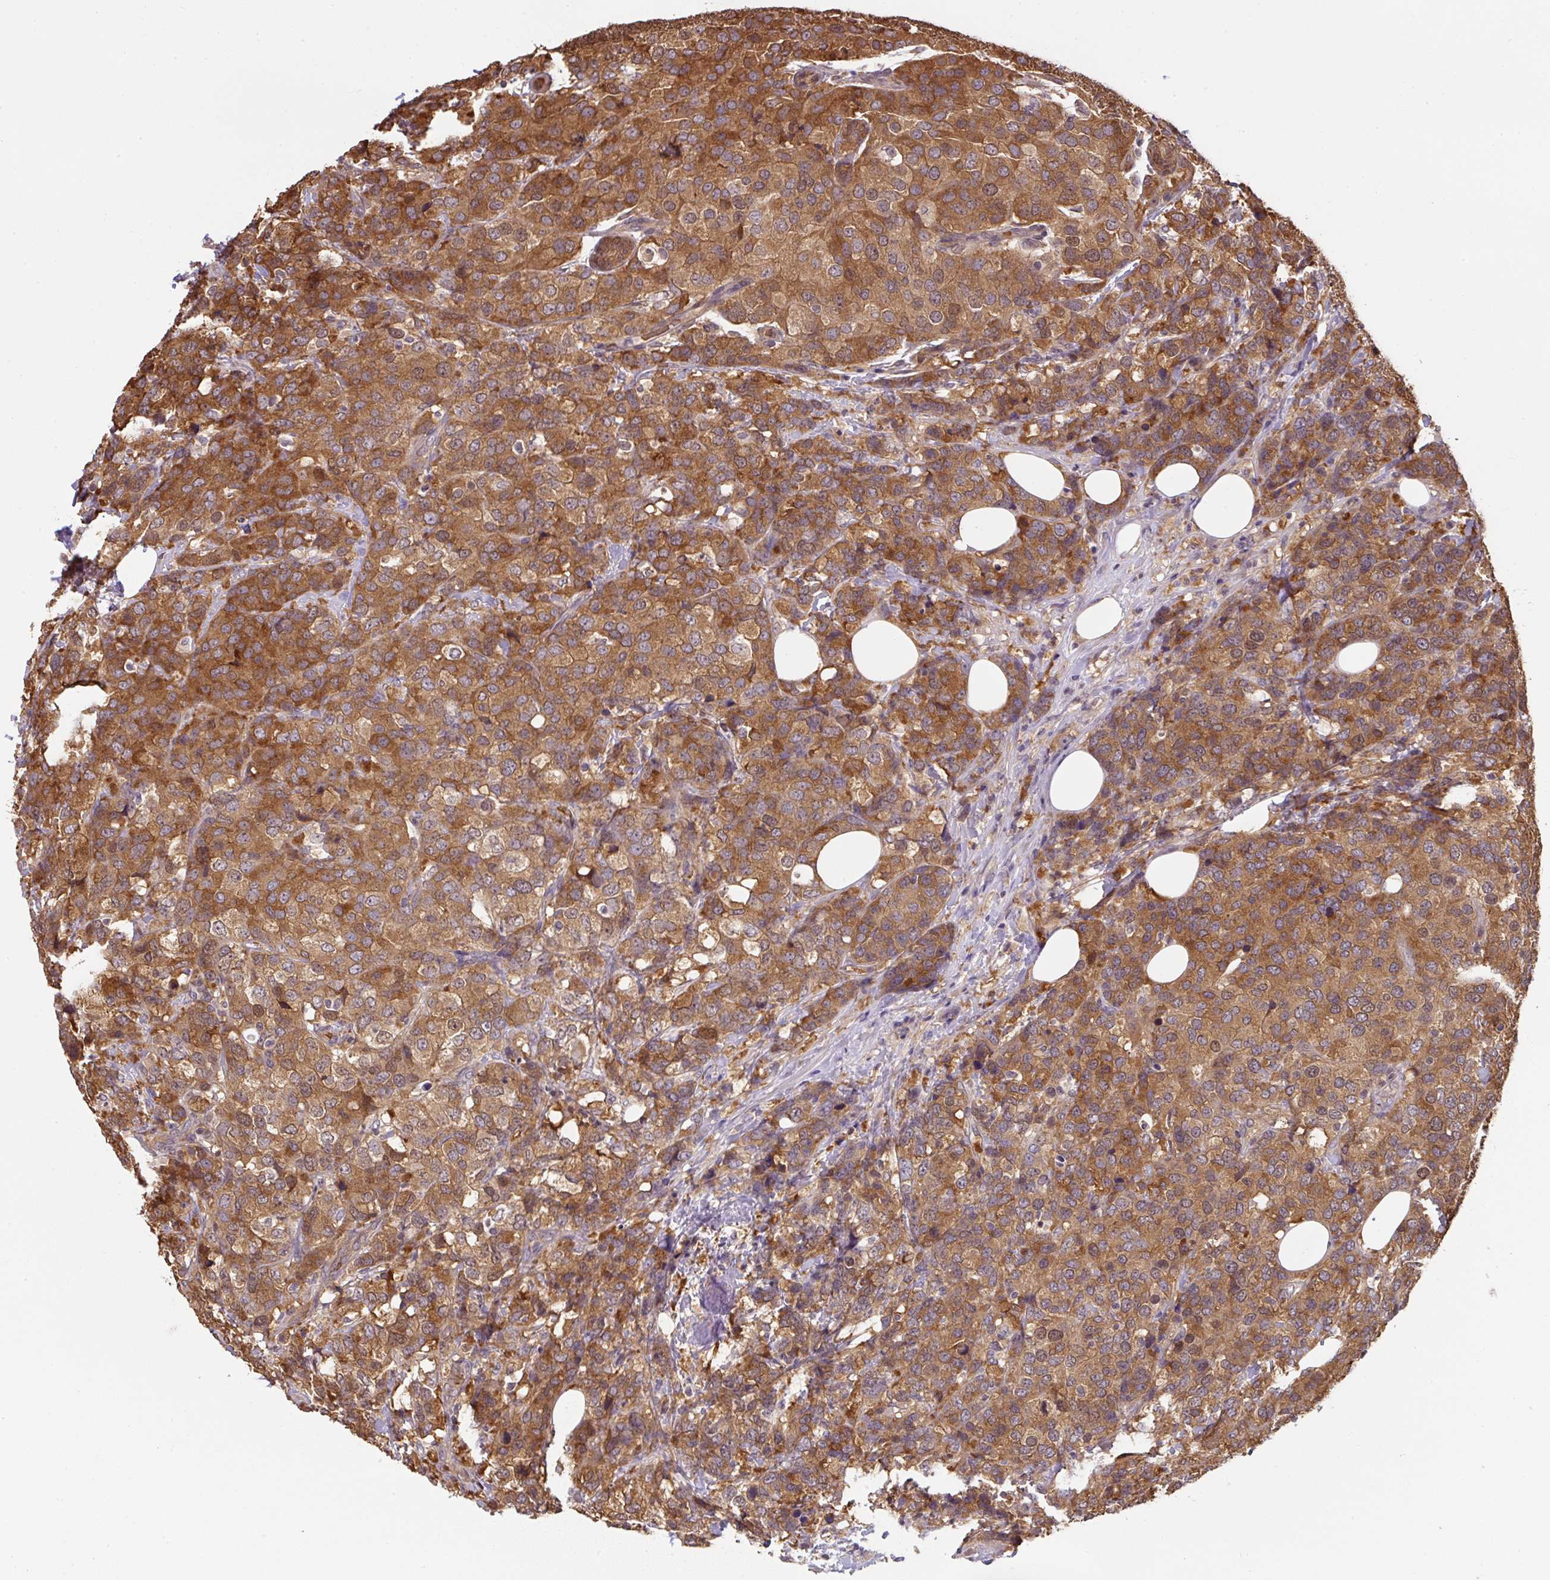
{"staining": {"intensity": "strong", "quantity": ">75%", "location": "cytoplasmic/membranous"}, "tissue": "breast cancer", "cell_type": "Tumor cells", "image_type": "cancer", "snomed": [{"axis": "morphology", "description": "Lobular carcinoma"}, {"axis": "topography", "description": "Breast"}], "caption": "Protein expression analysis of lobular carcinoma (breast) demonstrates strong cytoplasmic/membranous positivity in about >75% of tumor cells.", "gene": "ST13", "patient": {"sex": "female", "age": 59}}